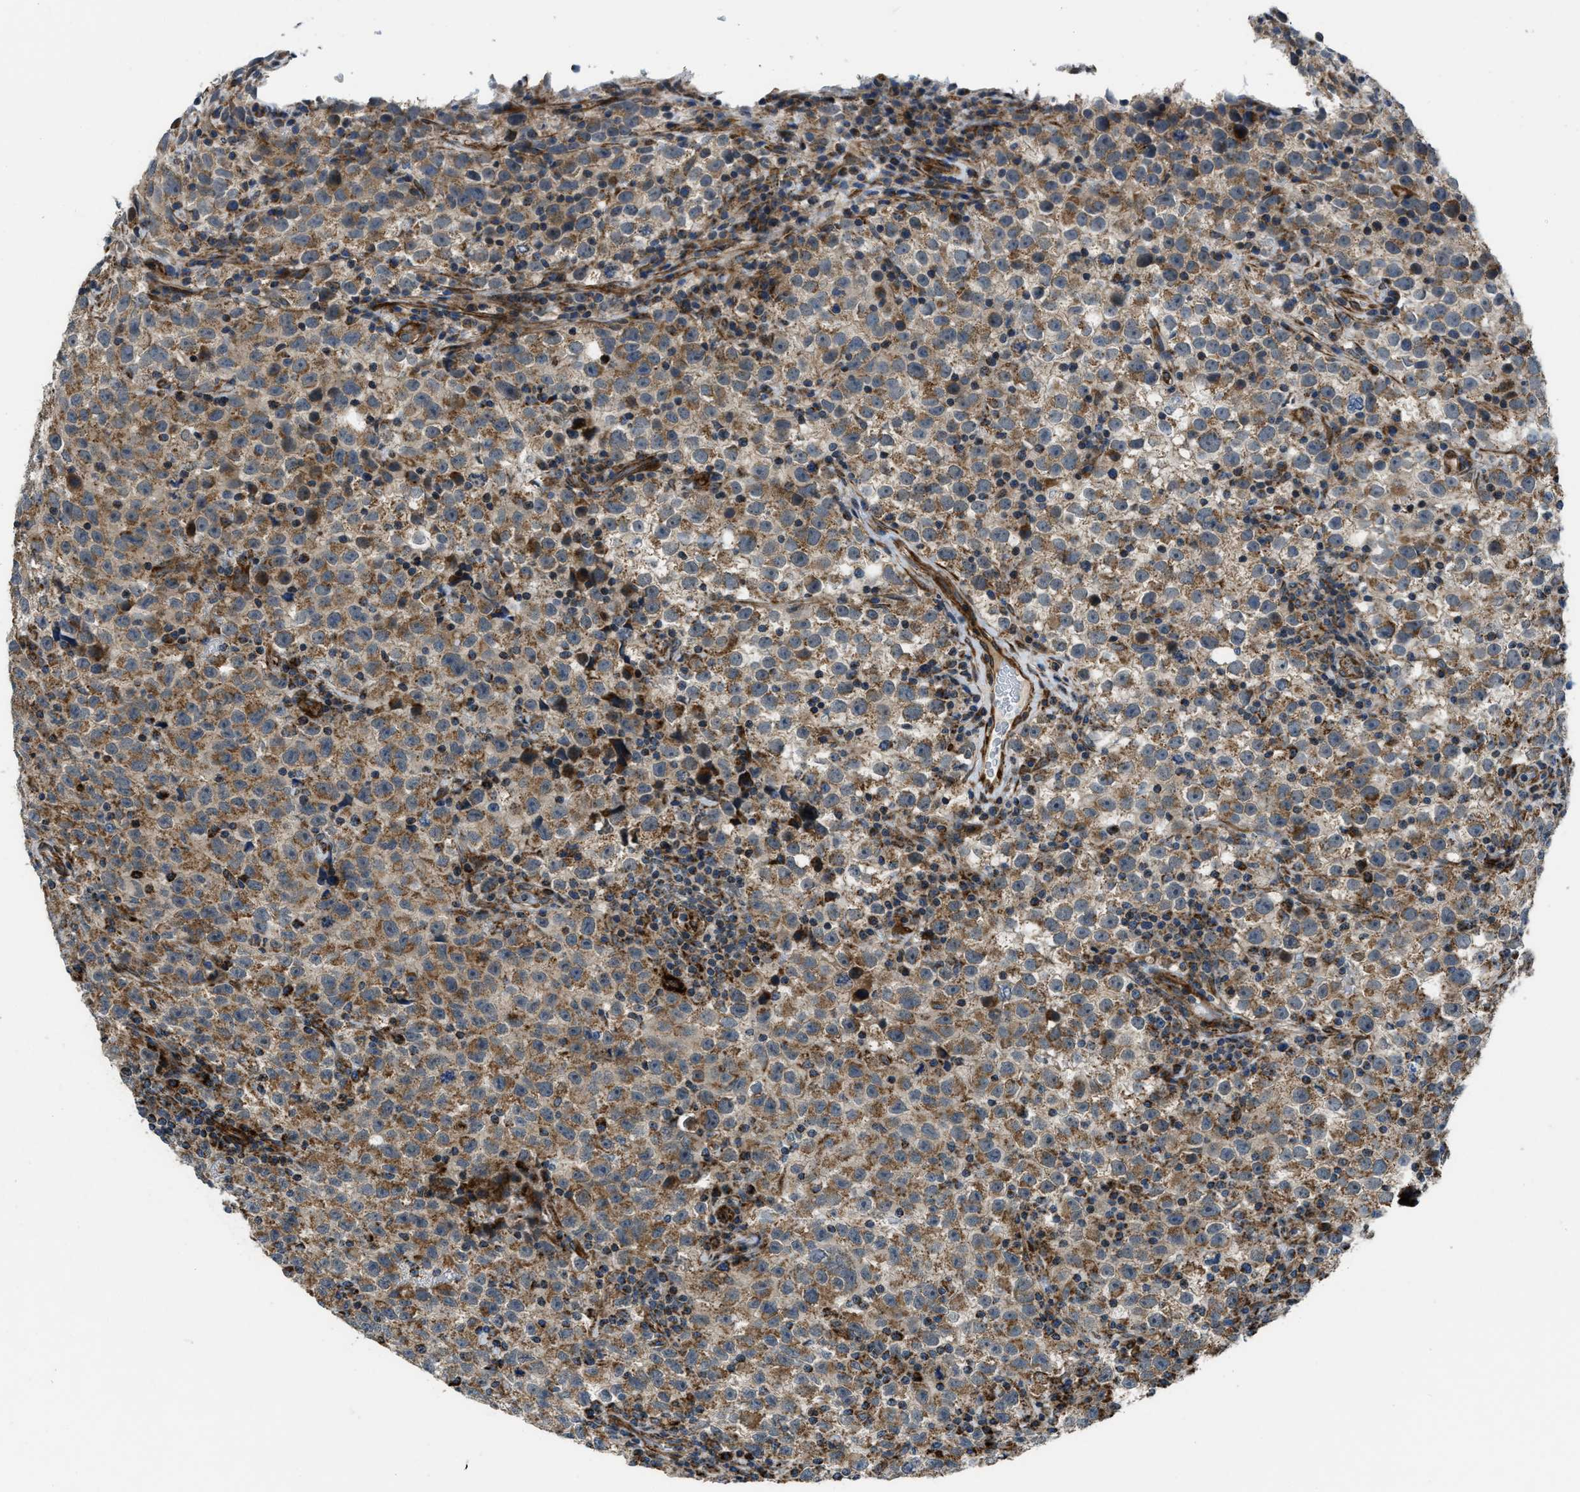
{"staining": {"intensity": "moderate", "quantity": ">75%", "location": "cytoplasmic/membranous"}, "tissue": "testis cancer", "cell_type": "Tumor cells", "image_type": "cancer", "snomed": [{"axis": "morphology", "description": "Seminoma, NOS"}, {"axis": "topography", "description": "Testis"}], "caption": "Brown immunohistochemical staining in testis seminoma exhibits moderate cytoplasmic/membranous expression in approximately >75% of tumor cells.", "gene": "GSDME", "patient": {"sex": "male", "age": 22}}